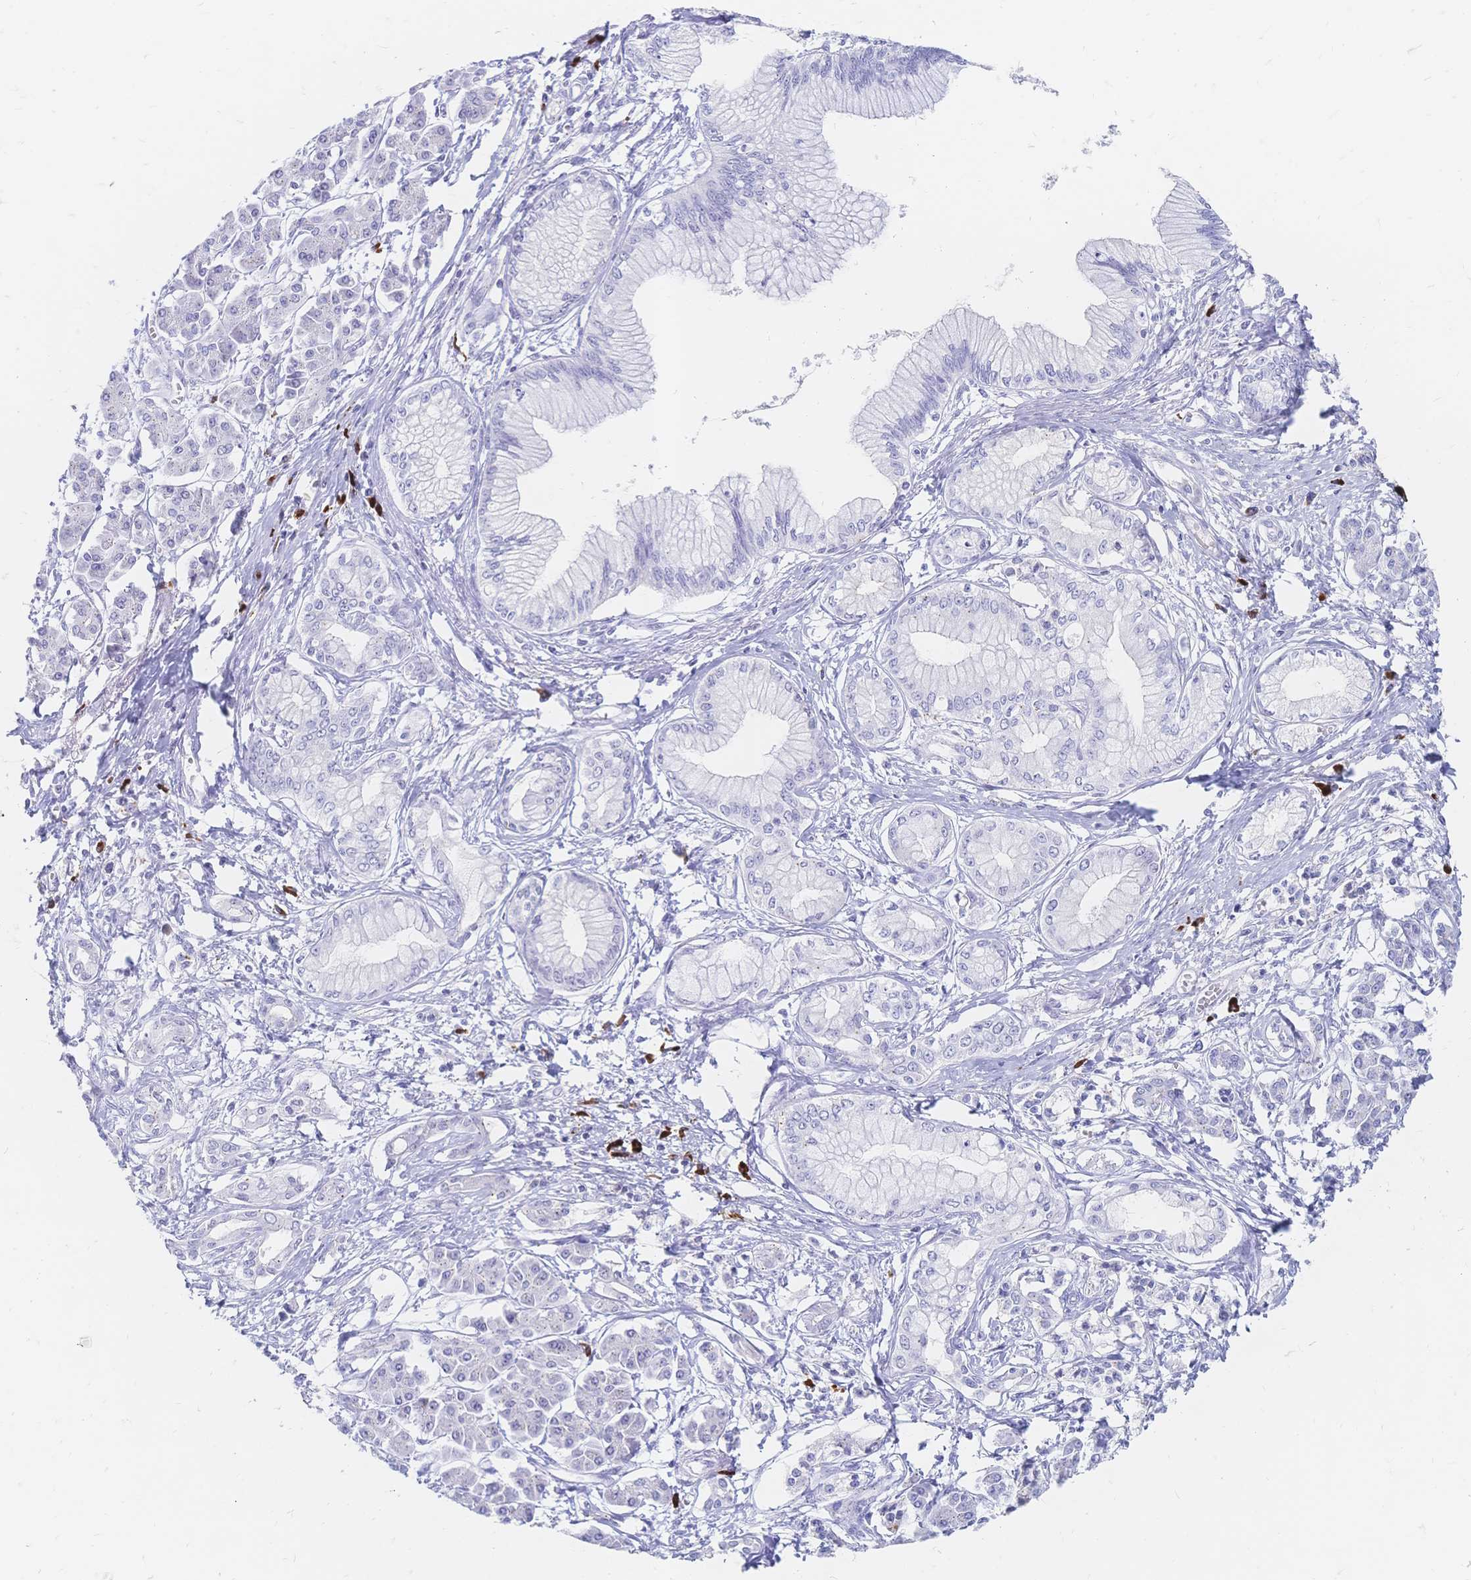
{"staining": {"intensity": "negative", "quantity": "none", "location": "none"}, "tissue": "pancreatic cancer", "cell_type": "Tumor cells", "image_type": "cancer", "snomed": [{"axis": "morphology", "description": "Adenocarcinoma, NOS"}, {"axis": "topography", "description": "Pancreas"}], "caption": "Immunohistochemistry of human pancreatic adenocarcinoma reveals no expression in tumor cells.", "gene": "PSORS1C2", "patient": {"sex": "female", "age": 68}}